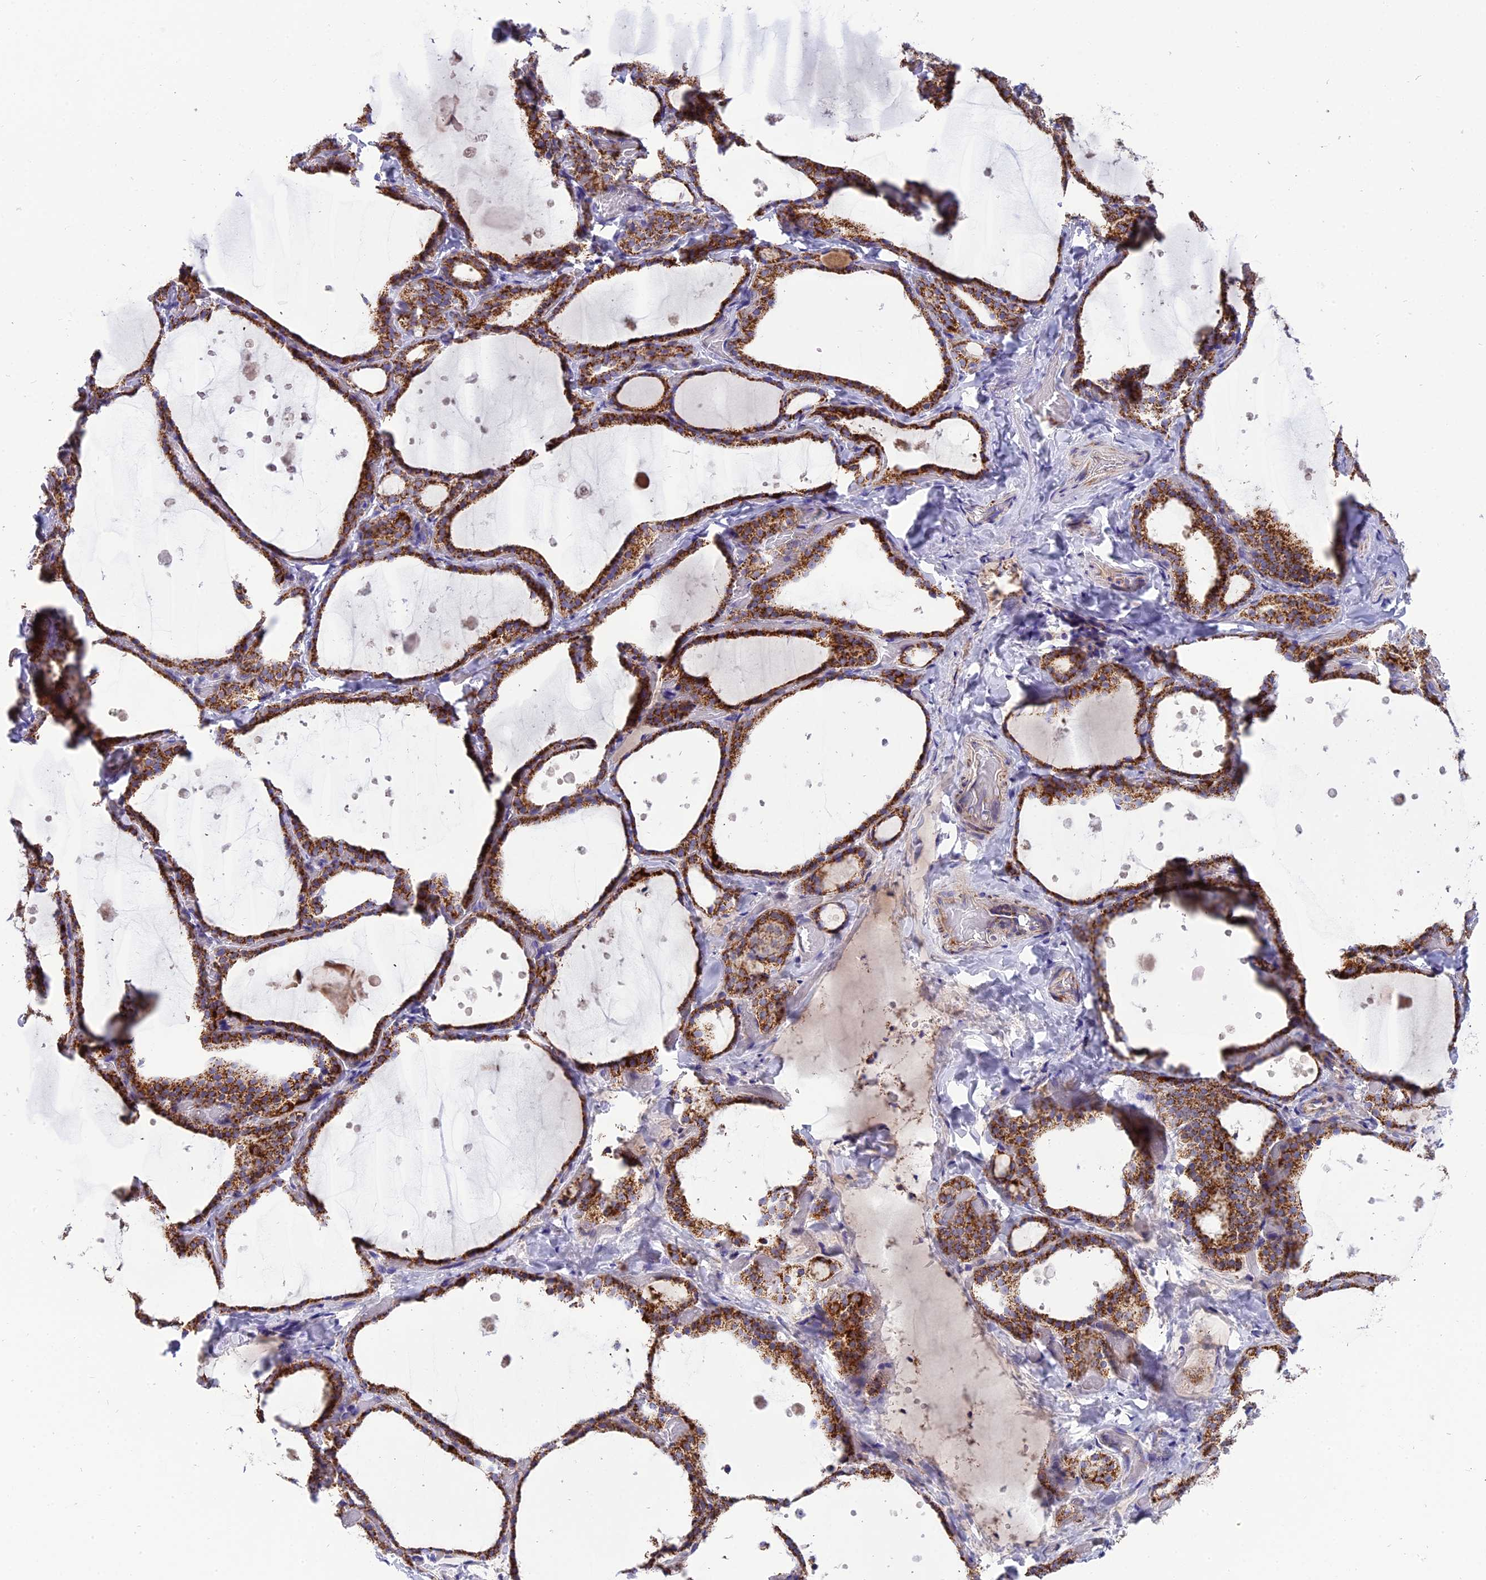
{"staining": {"intensity": "strong", "quantity": ">75%", "location": "cytoplasmic/membranous"}, "tissue": "thyroid gland", "cell_type": "Glandular cells", "image_type": "normal", "snomed": [{"axis": "morphology", "description": "Normal tissue, NOS"}, {"axis": "topography", "description": "Thyroid gland"}], "caption": "Thyroid gland stained with DAB (3,3'-diaminobenzidine) immunohistochemistry exhibits high levels of strong cytoplasmic/membranous positivity in approximately >75% of glandular cells. The protein is shown in brown color, while the nuclei are stained blue.", "gene": "MRPS34", "patient": {"sex": "female", "age": 44}}